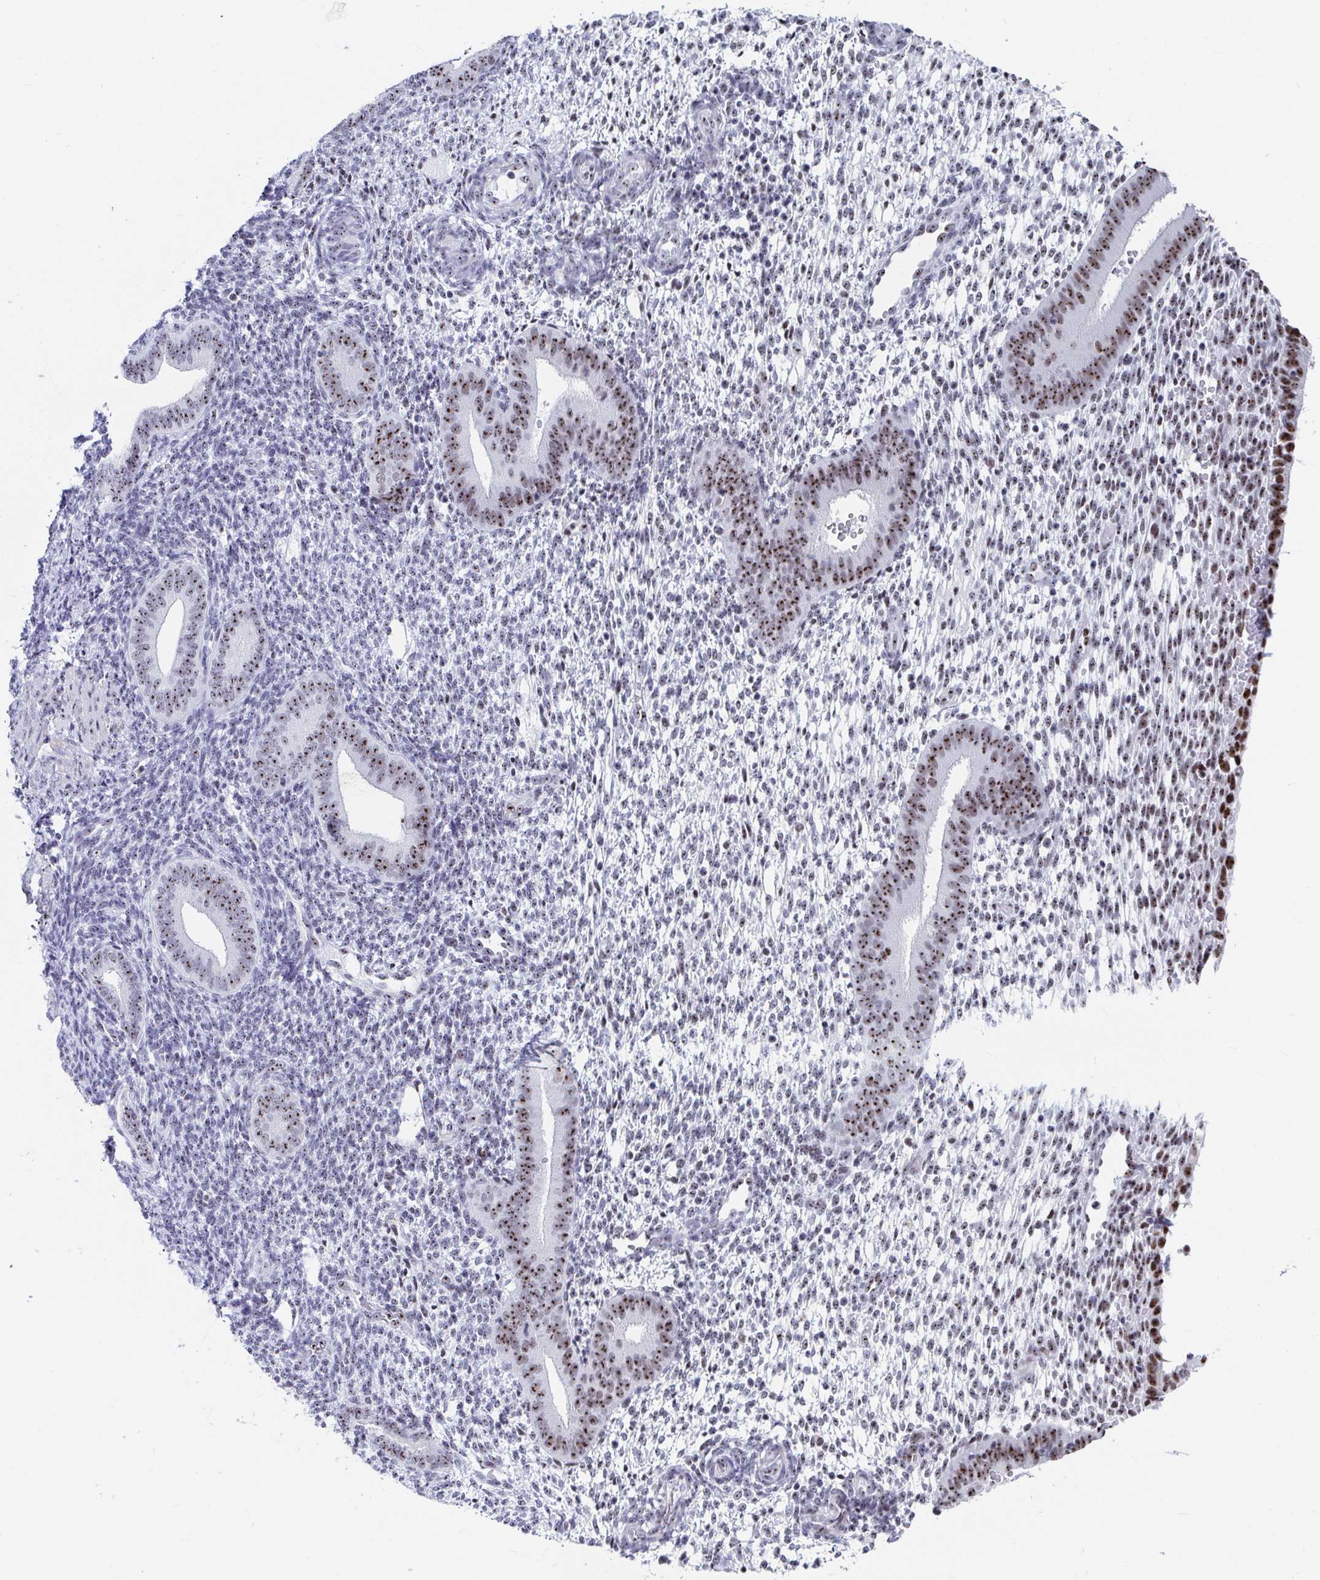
{"staining": {"intensity": "negative", "quantity": "none", "location": "none"}, "tissue": "endometrium", "cell_type": "Cells in endometrial stroma", "image_type": "normal", "snomed": [{"axis": "morphology", "description": "Normal tissue, NOS"}, {"axis": "topography", "description": "Endometrium"}], "caption": "This is an immunohistochemistry (IHC) photomicrograph of normal human endometrium. There is no expression in cells in endometrial stroma.", "gene": "SIRT7", "patient": {"sex": "female", "age": 40}}